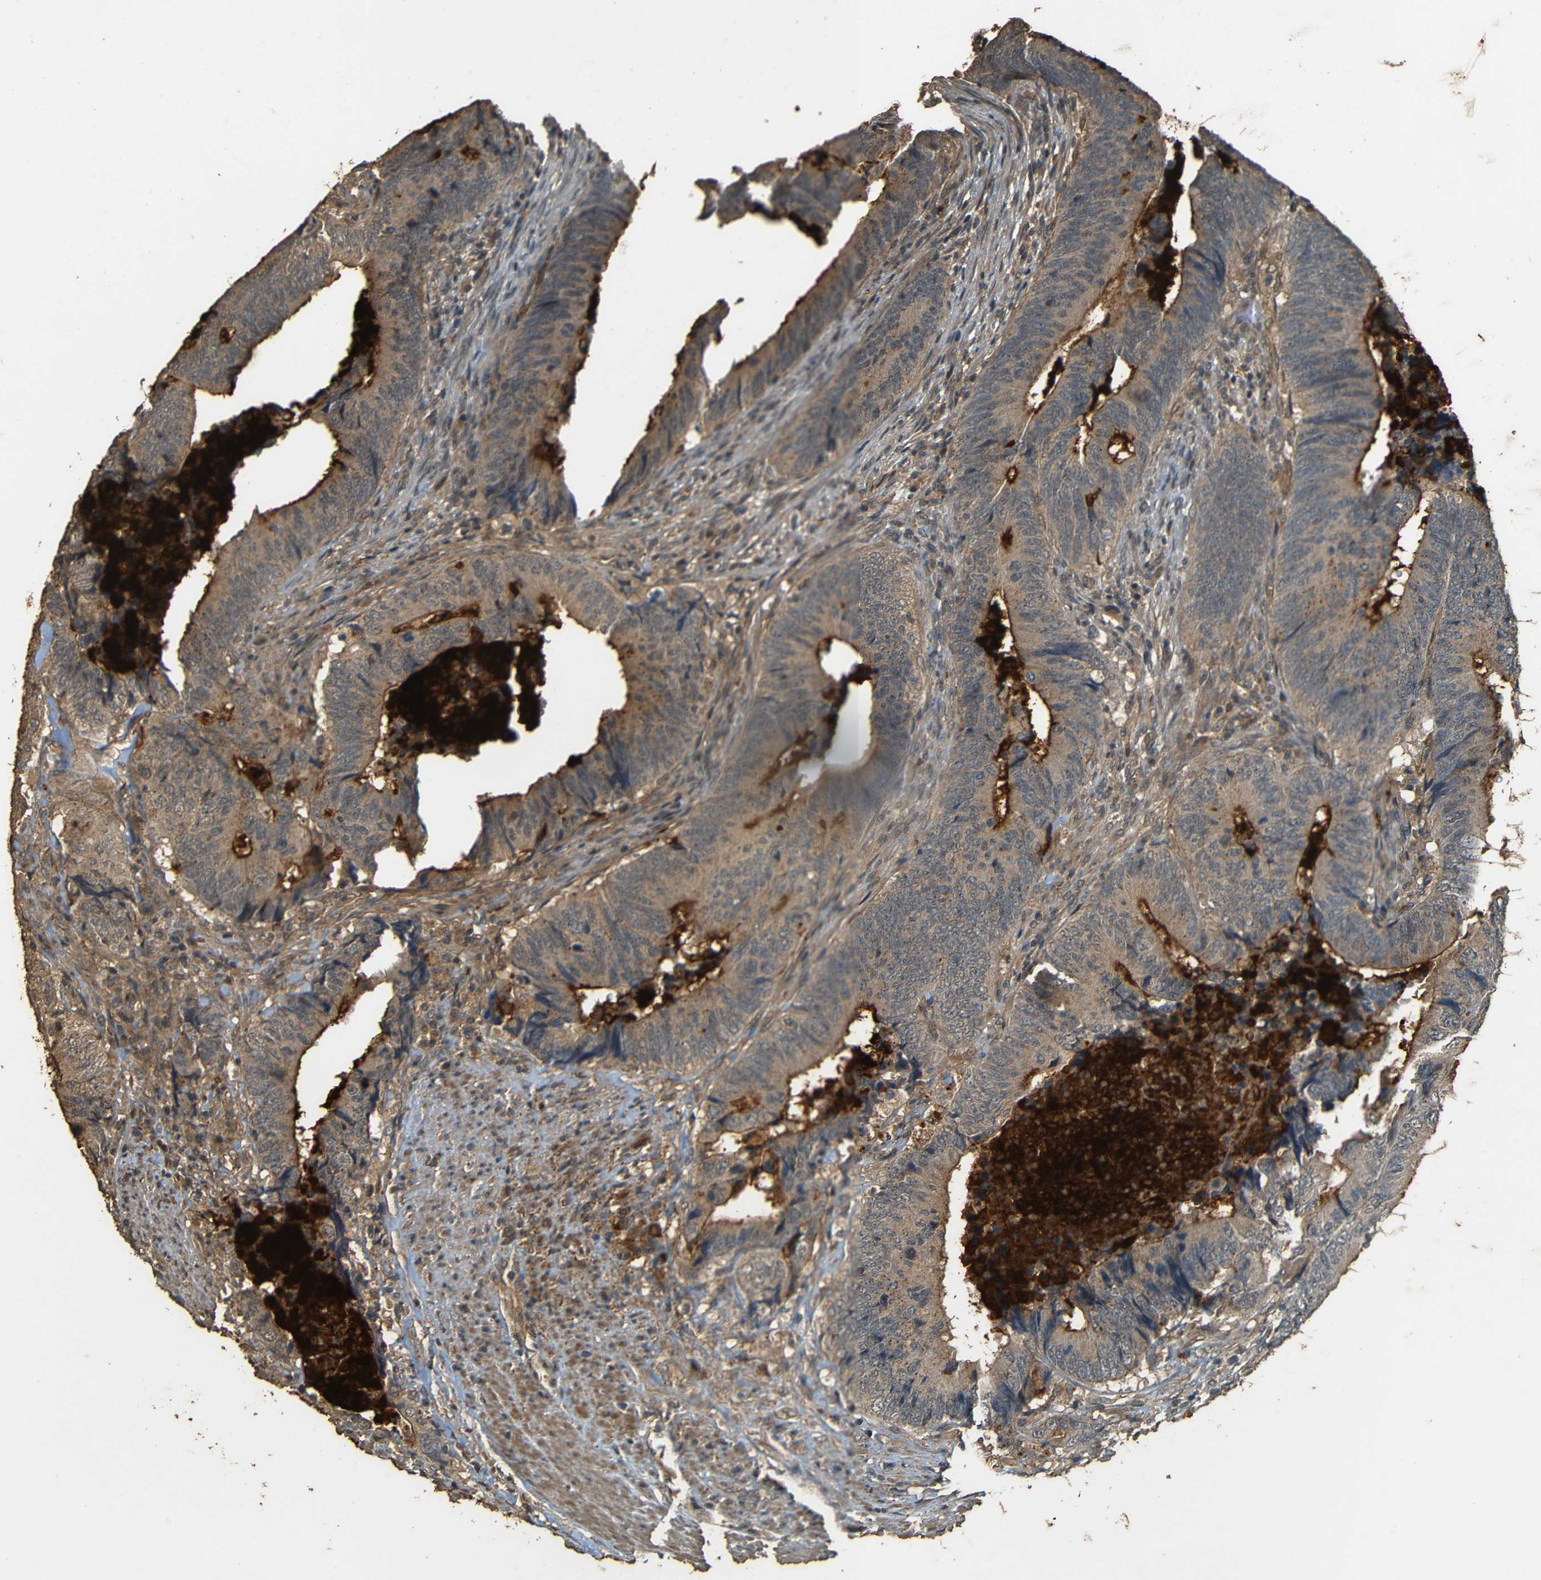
{"staining": {"intensity": "moderate", "quantity": ">75%", "location": "cytoplasmic/membranous"}, "tissue": "colorectal cancer", "cell_type": "Tumor cells", "image_type": "cancer", "snomed": [{"axis": "morphology", "description": "Normal tissue, NOS"}, {"axis": "morphology", "description": "Adenocarcinoma, NOS"}, {"axis": "topography", "description": "Colon"}], "caption": "The micrograph demonstrates a brown stain indicating the presence of a protein in the cytoplasmic/membranous of tumor cells in colorectal adenocarcinoma.", "gene": "PDE5A", "patient": {"sex": "male", "age": 56}}